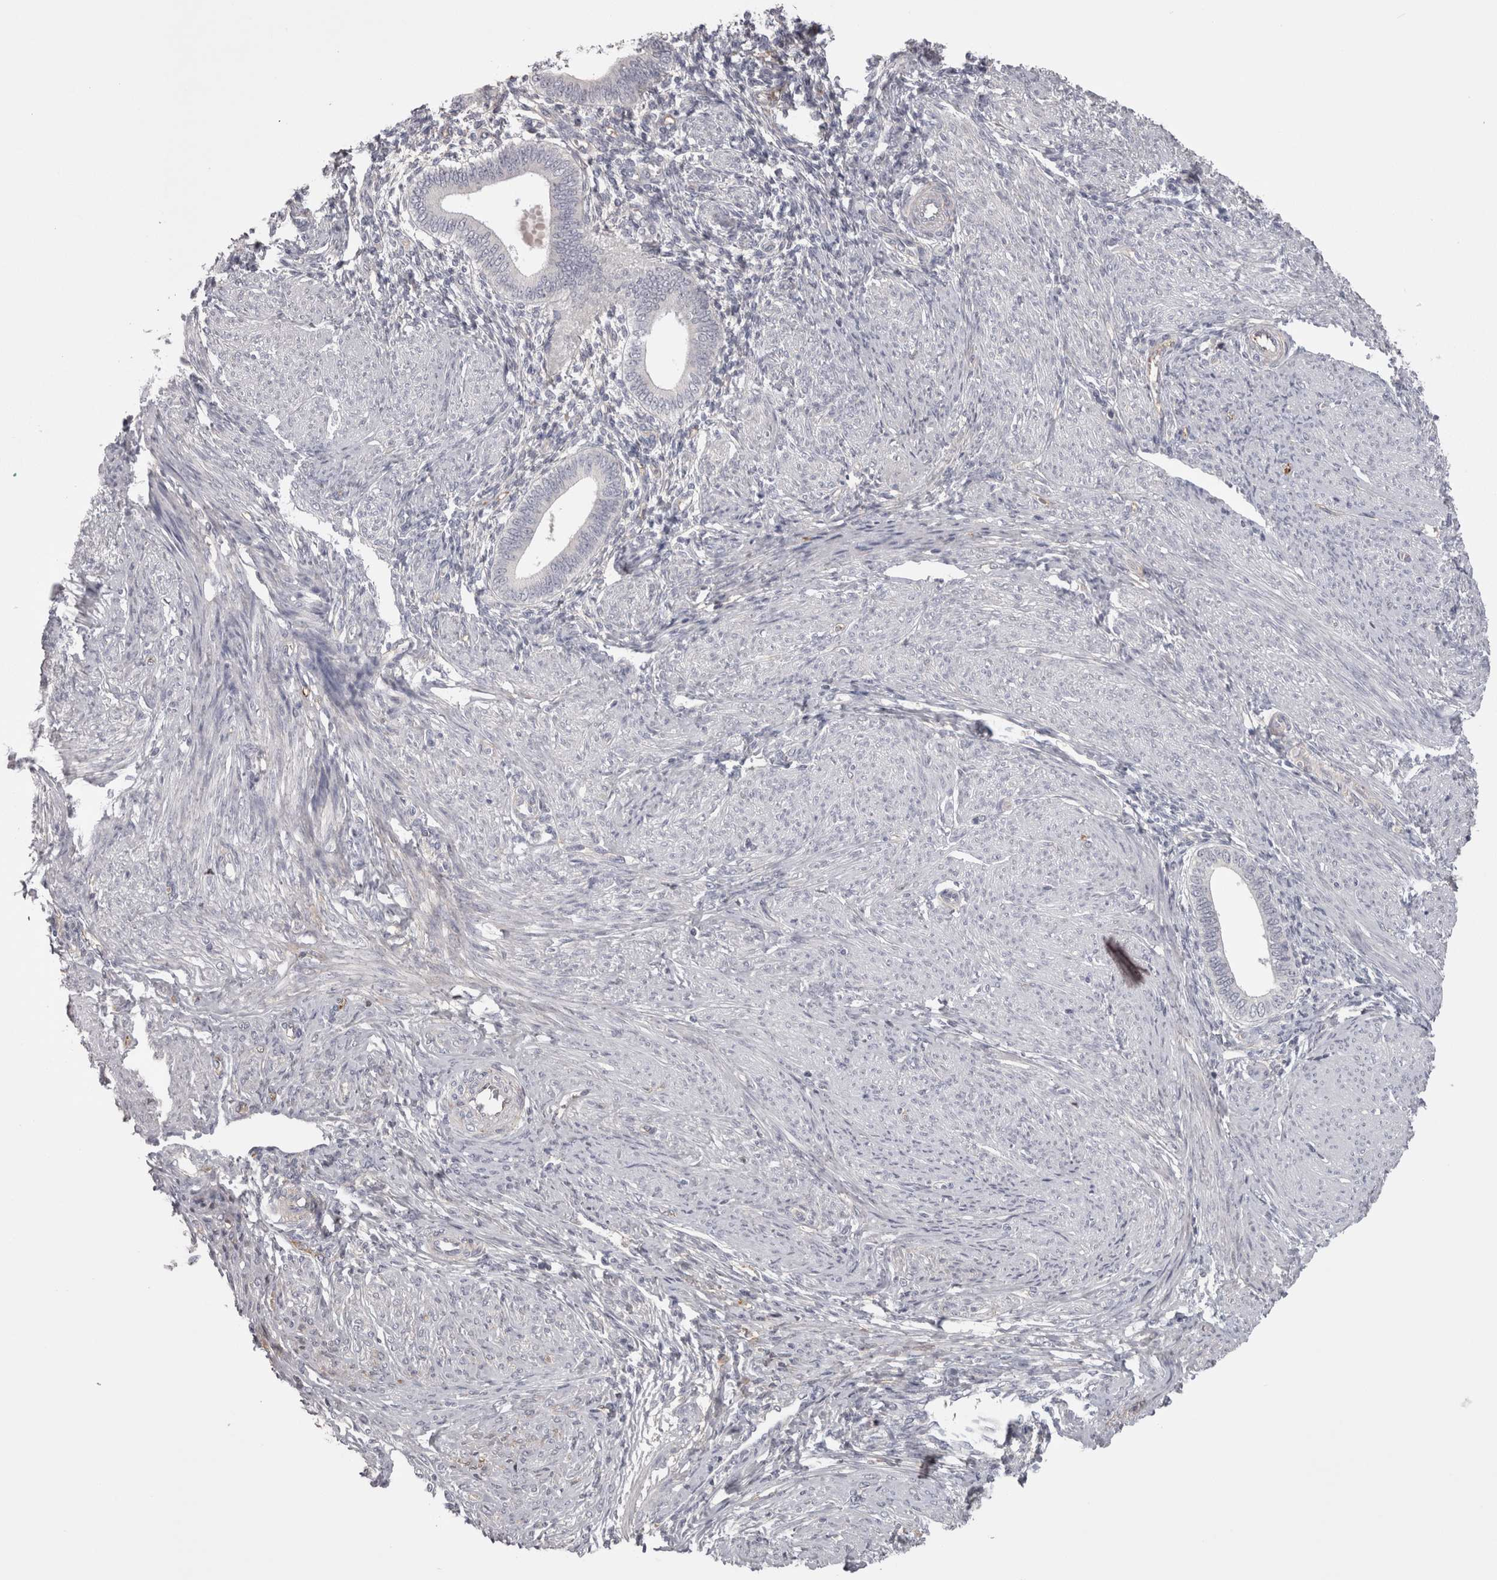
{"staining": {"intensity": "negative", "quantity": "none", "location": "none"}, "tissue": "endometrium", "cell_type": "Cells in endometrial stroma", "image_type": "normal", "snomed": [{"axis": "morphology", "description": "Normal tissue, NOS"}, {"axis": "topography", "description": "Endometrium"}], "caption": "The image reveals no staining of cells in endometrial stroma in benign endometrium.", "gene": "SAA4", "patient": {"sex": "female", "age": 42}}